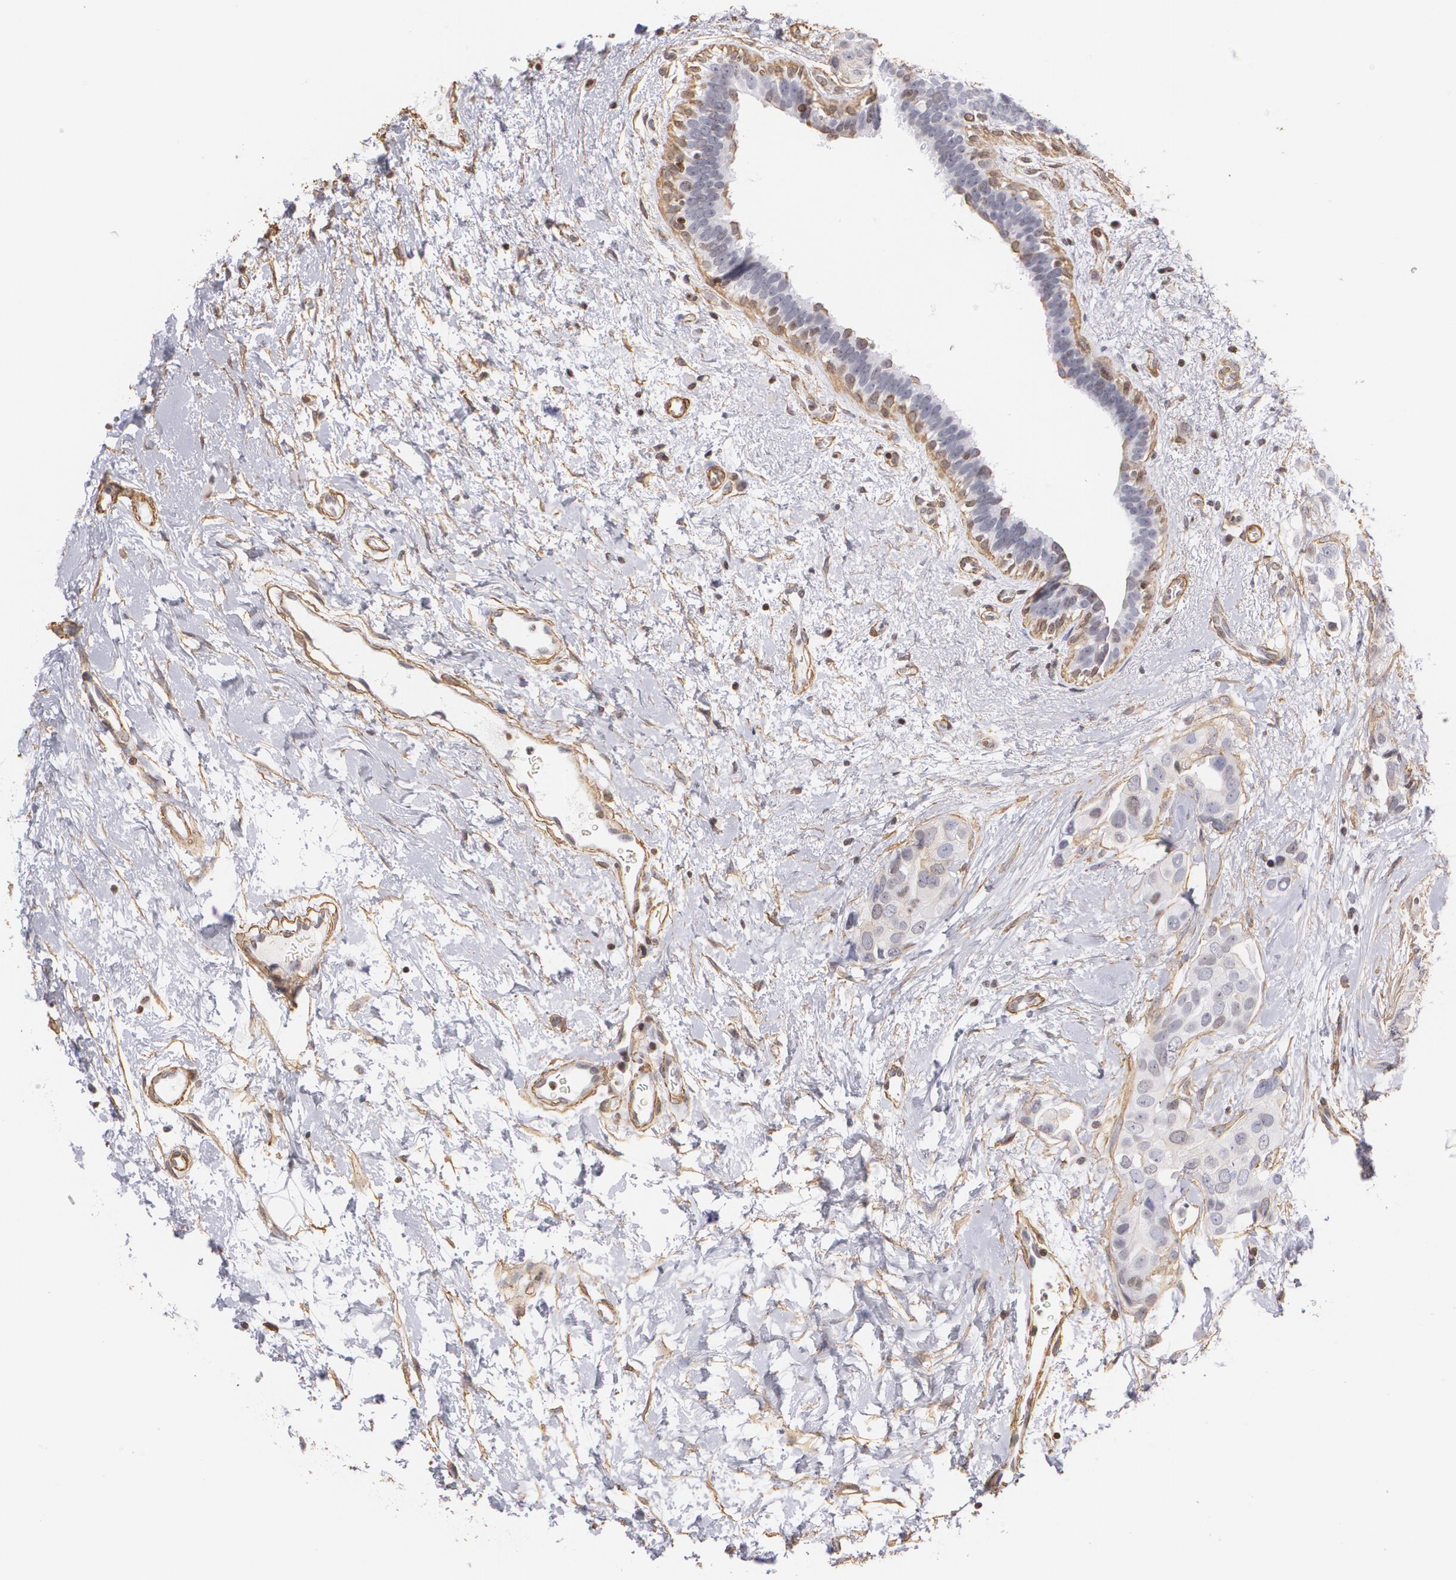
{"staining": {"intensity": "negative", "quantity": "none", "location": "none"}, "tissue": "breast cancer", "cell_type": "Tumor cells", "image_type": "cancer", "snomed": [{"axis": "morphology", "description": "Duct carcinoma"}, {"axis": "topography", "description": "Breast"}], "caption": "IHC of human breast invasive ductal carcinoma displays no staining in tumor cells.", "gene": "VAMP1", "patient": {"sex": "female", "age": 40}}